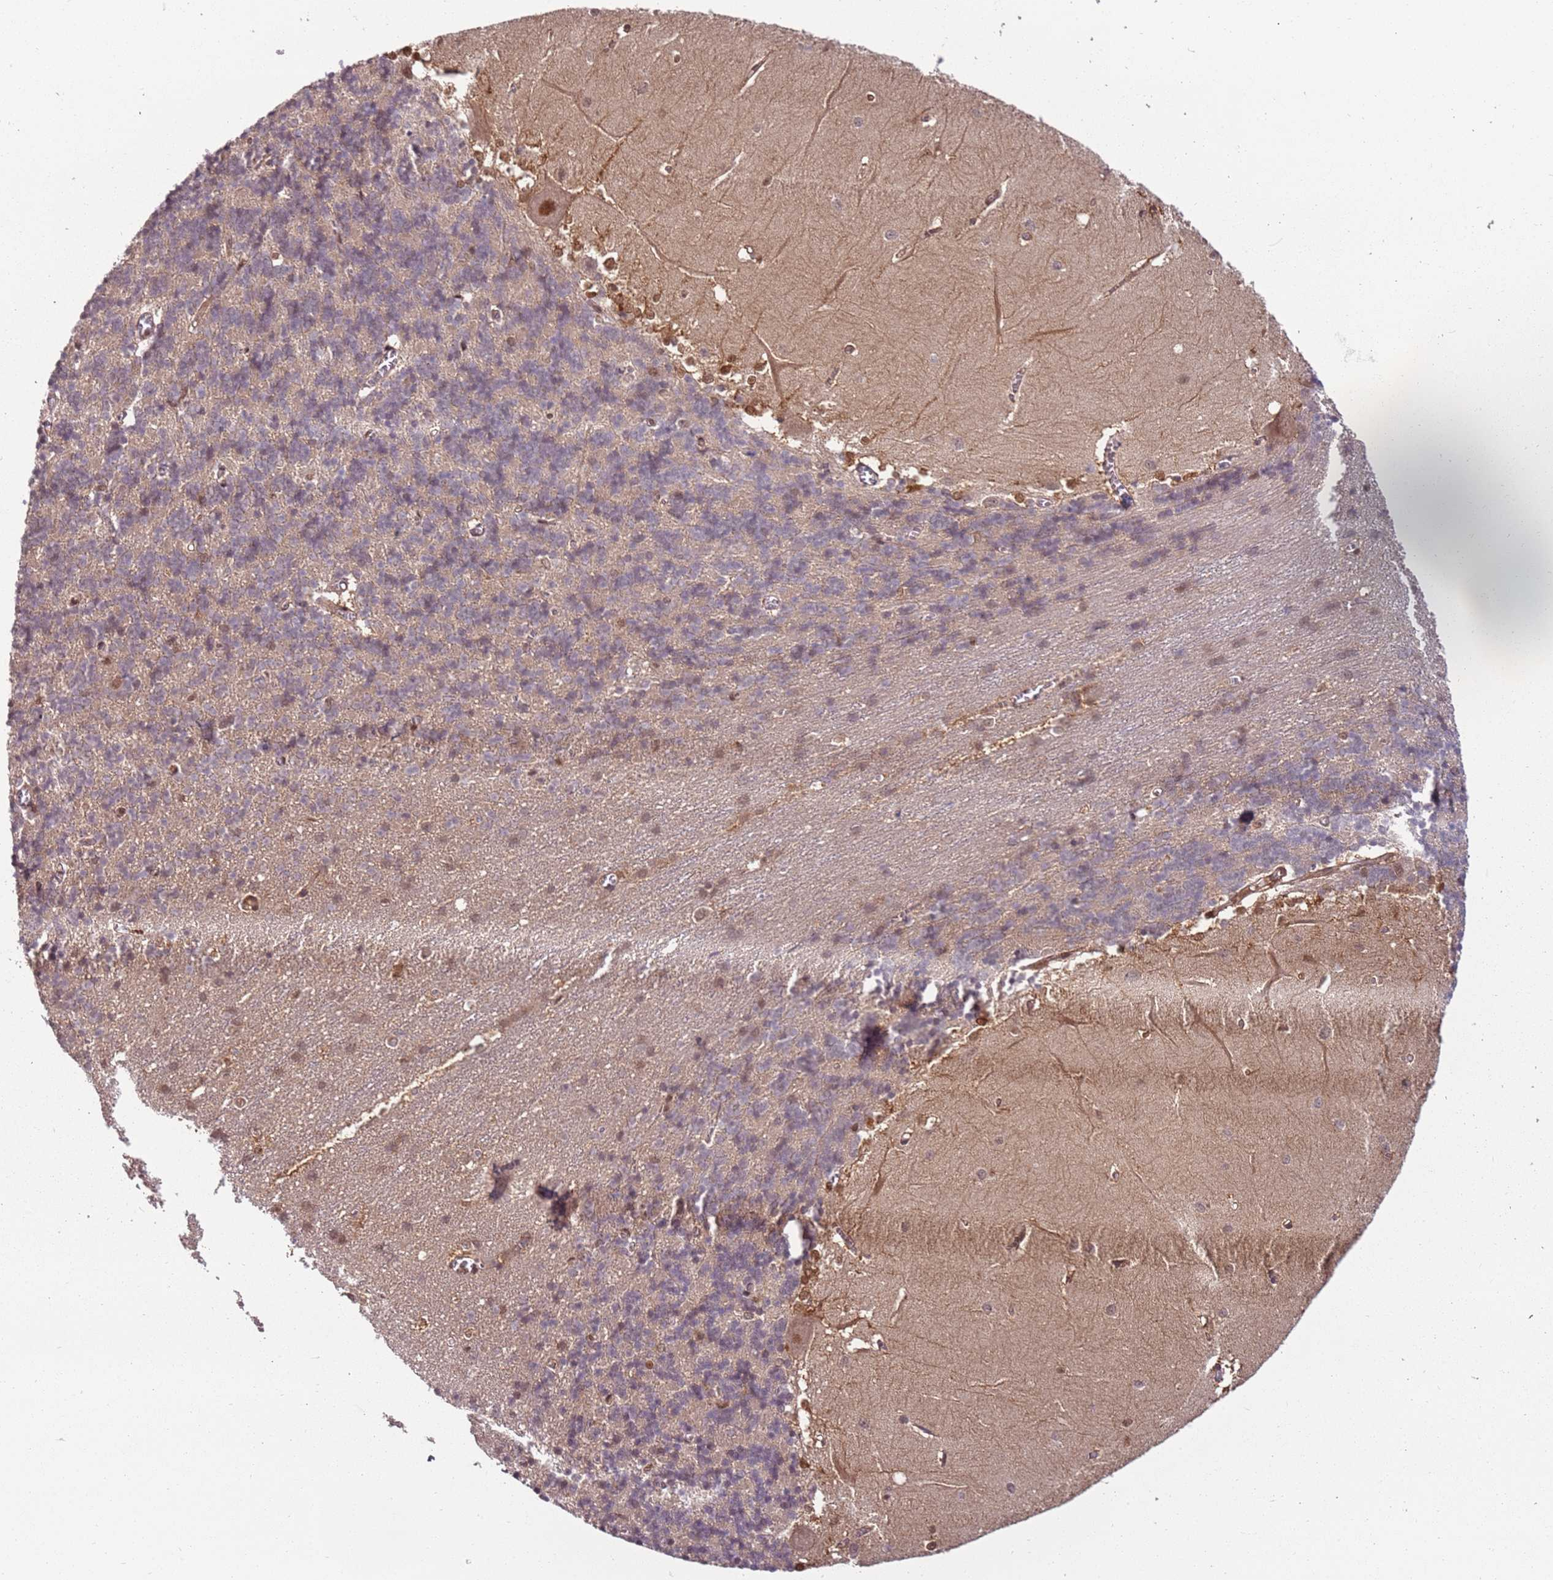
{"staining": {"intensity": "weak", "quantity": "<25%", "location": "nuclear"}, "tissue": "cerebellum", "cell_type": "Cells in granular layer", "image_type": "normal", "snomed": [{"axis": "morphology", "description": "Normal tissue, NOS"}, {"axis": "topography", "description": "Cerebellum"}], "caption": "Cells in granular layer show no significant protein staining in unremarkable cerebellum. The staining was performed using DAB to visualize the protein expression in brown, while the nuclei were stained in blue with hematoxylin (Magnification: 20x).", "gene": "PGLS", "patient": {"sex": "male", "age": 37}}